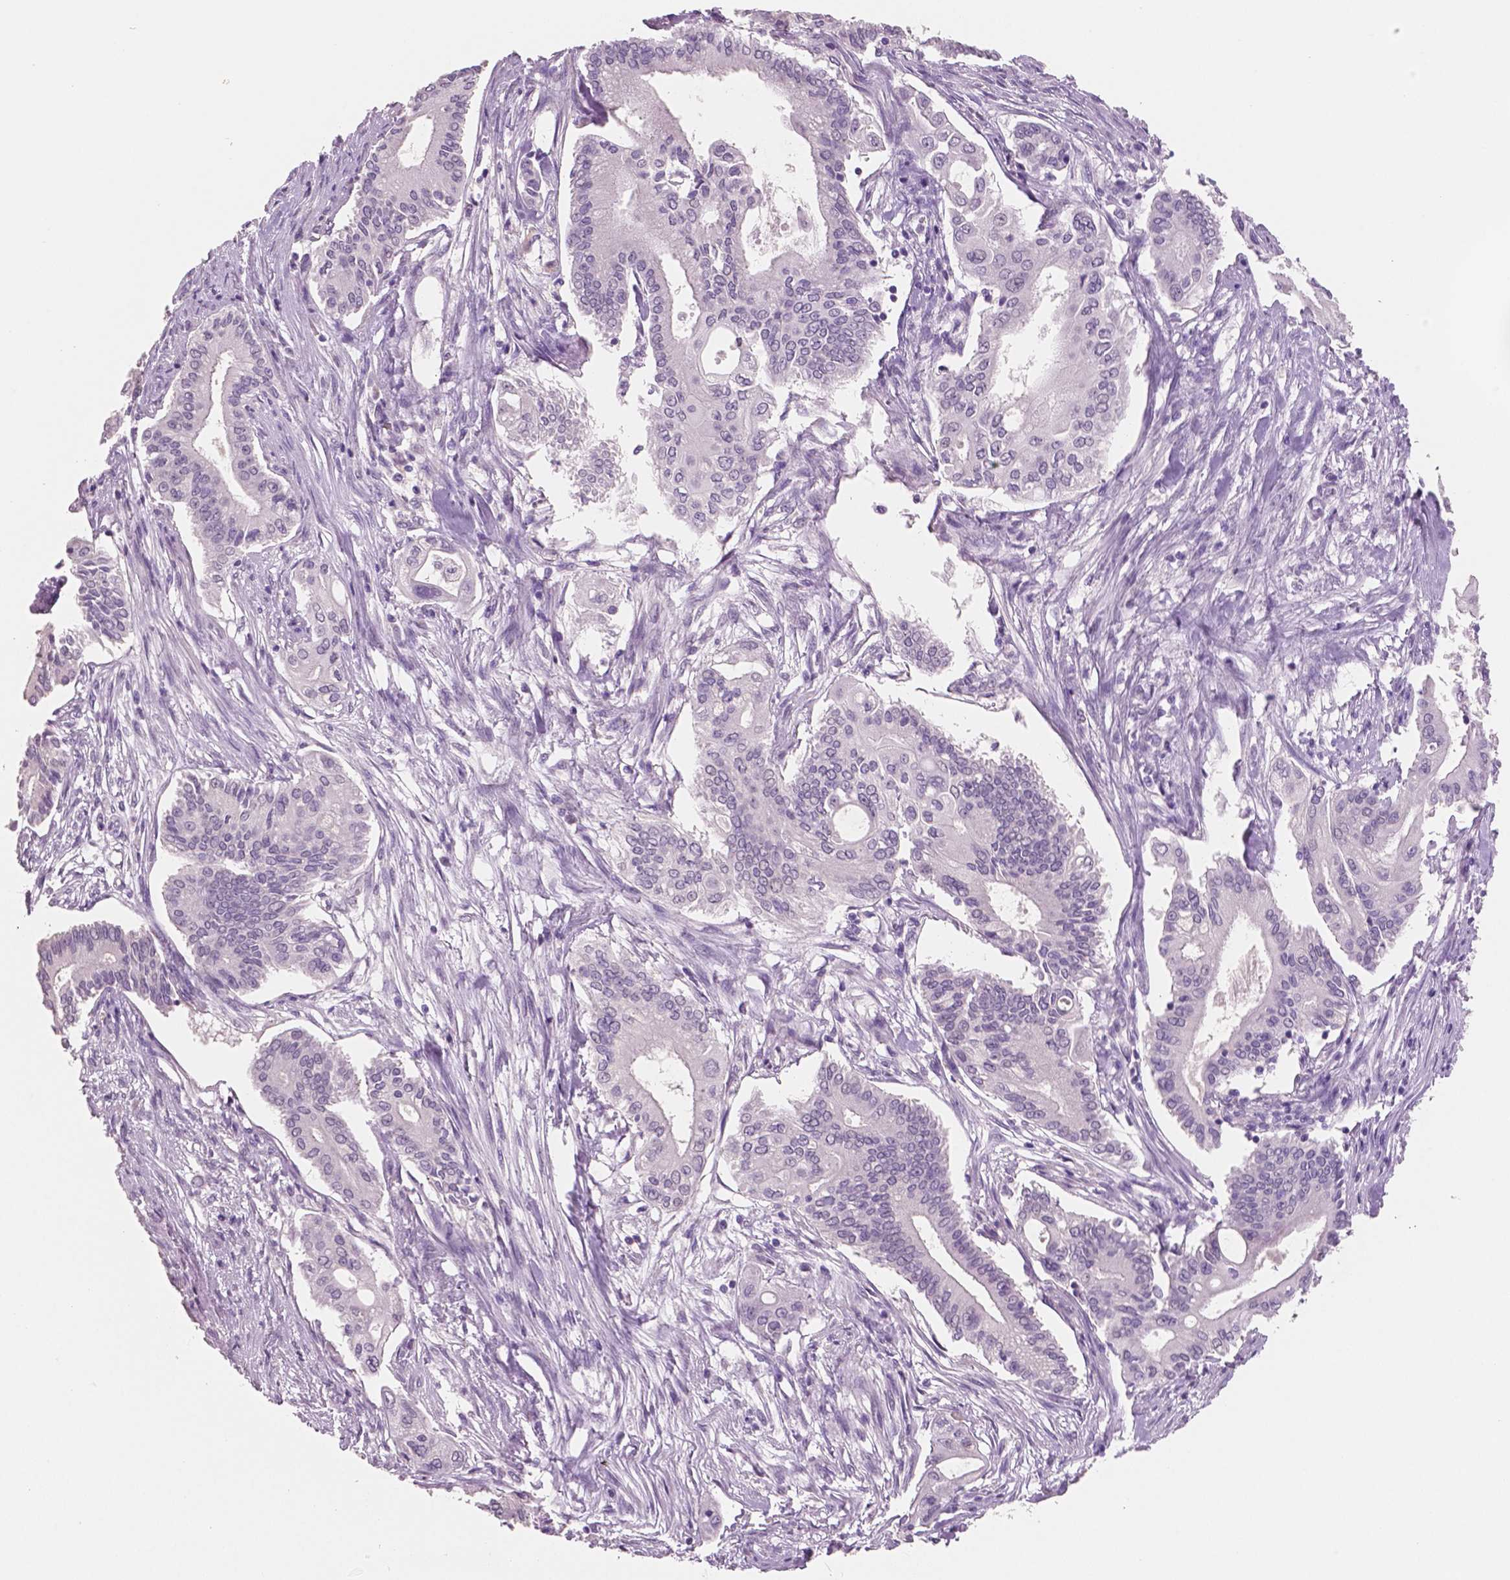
{"staining": {"intensity": "negative", "quantity": "none", "location": "none"}, "tissue": "pancreatic cancer", "cell_type": "Tumor cells", "image_type": "cancer", "snomed": [{"axis": "morphology", "description": "Adenocarcinoma, NOS"}, {"axis": "topography", "description": "Pancreas"}], "caption": "Photomicrograph shows no protein expression in tumor cells of pancreatic adenocarcinoma tissue.", "gene": "NECAB2", "patient": {"sex": "female", "age": 68}}